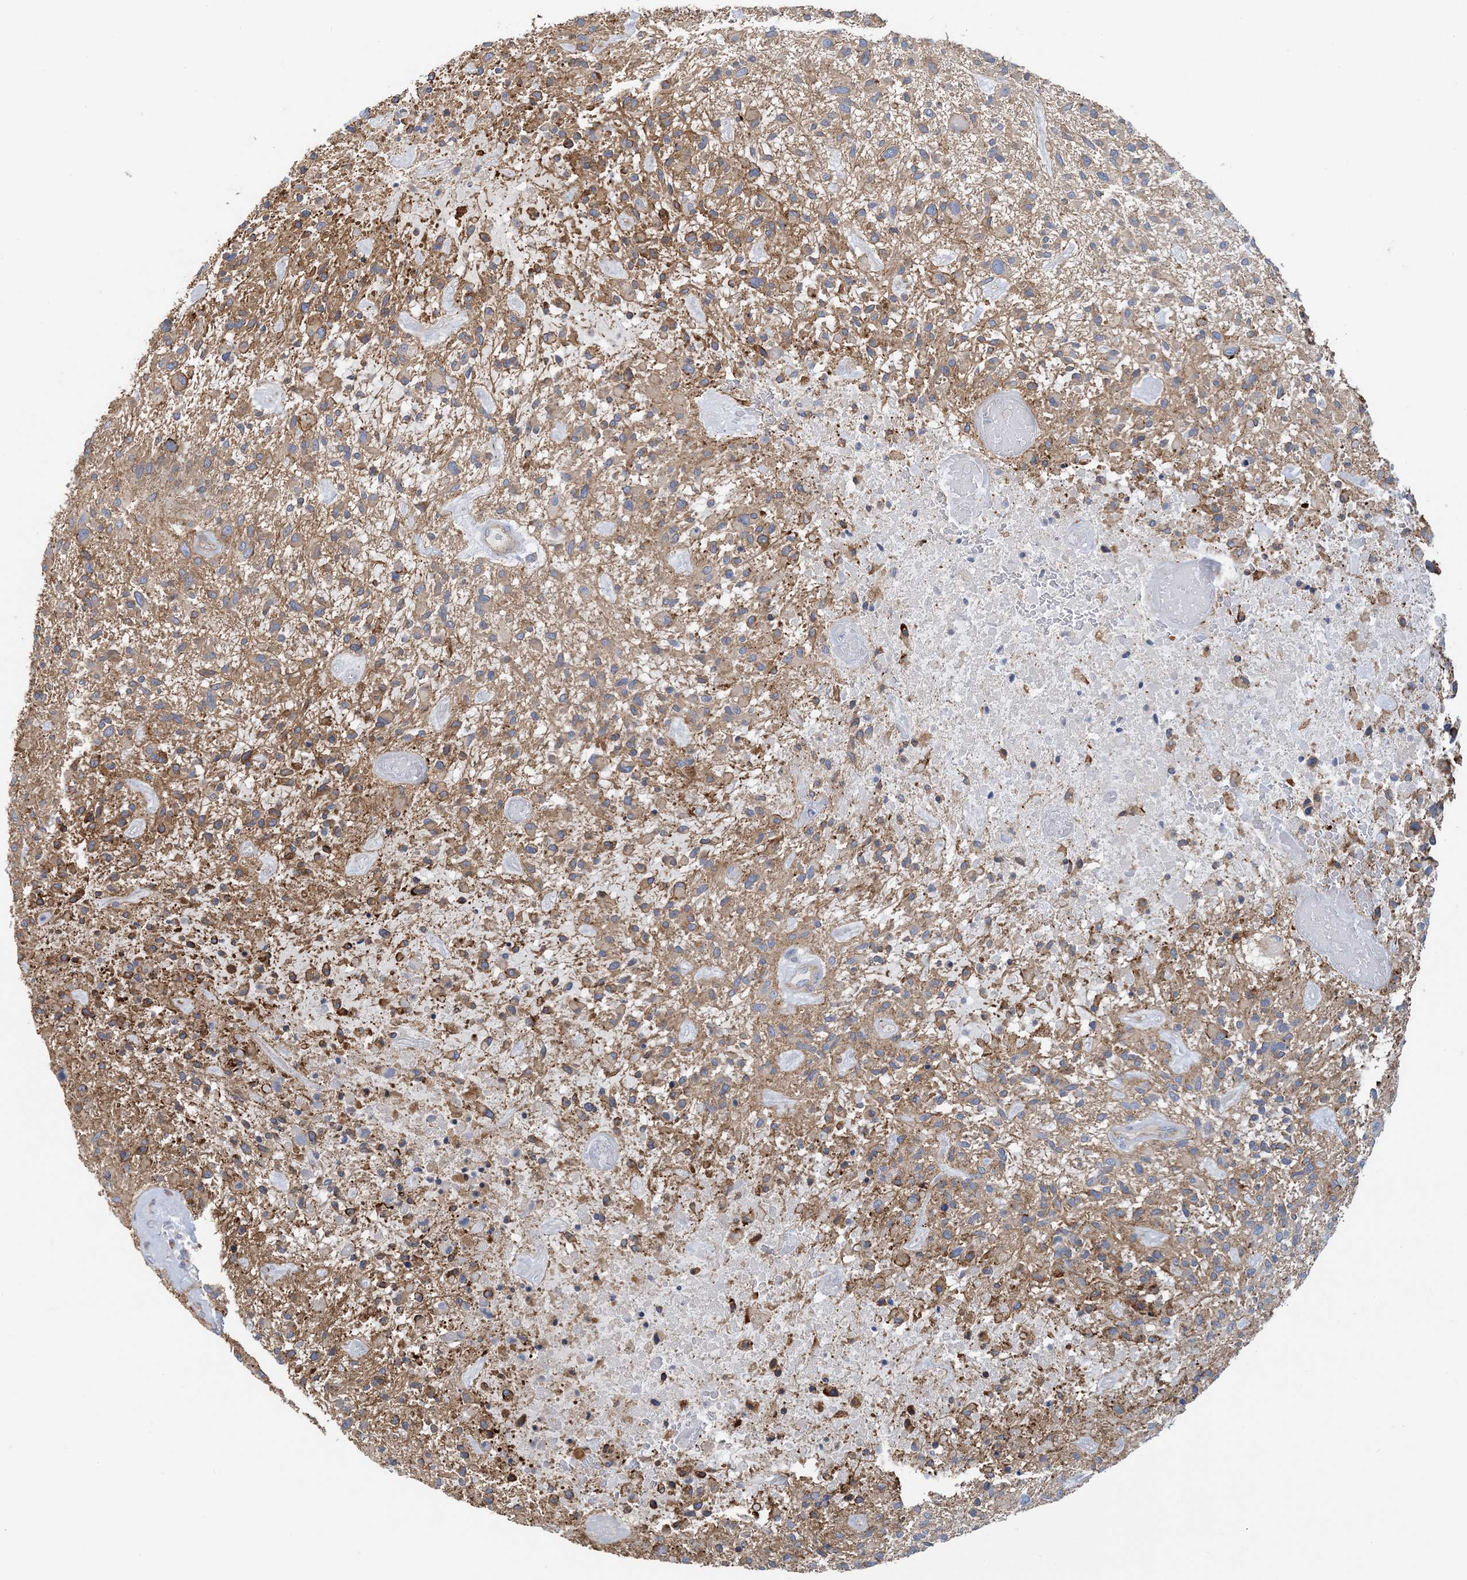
{"staining": {"intensity": "weak", "quantity": "25%-75%", "location": "cytoplasmic/membranous"}, "tissue": "glioma", "cell_type": "Tumor cells", "image_type": "cancer", "snomed": [{"axis": "morphology", "description": "Glioma, malignant, High grade"}, {"axis": "topography", "description": "Brain"}], "caption": "IHC (DAB) staining of glioma exhibits weak cytoplasmic/membranous protein positivity in about 25%-75% of tumor cells.", "gene": "CALHM5", "patient": {"sex": "male", "age": 47}}